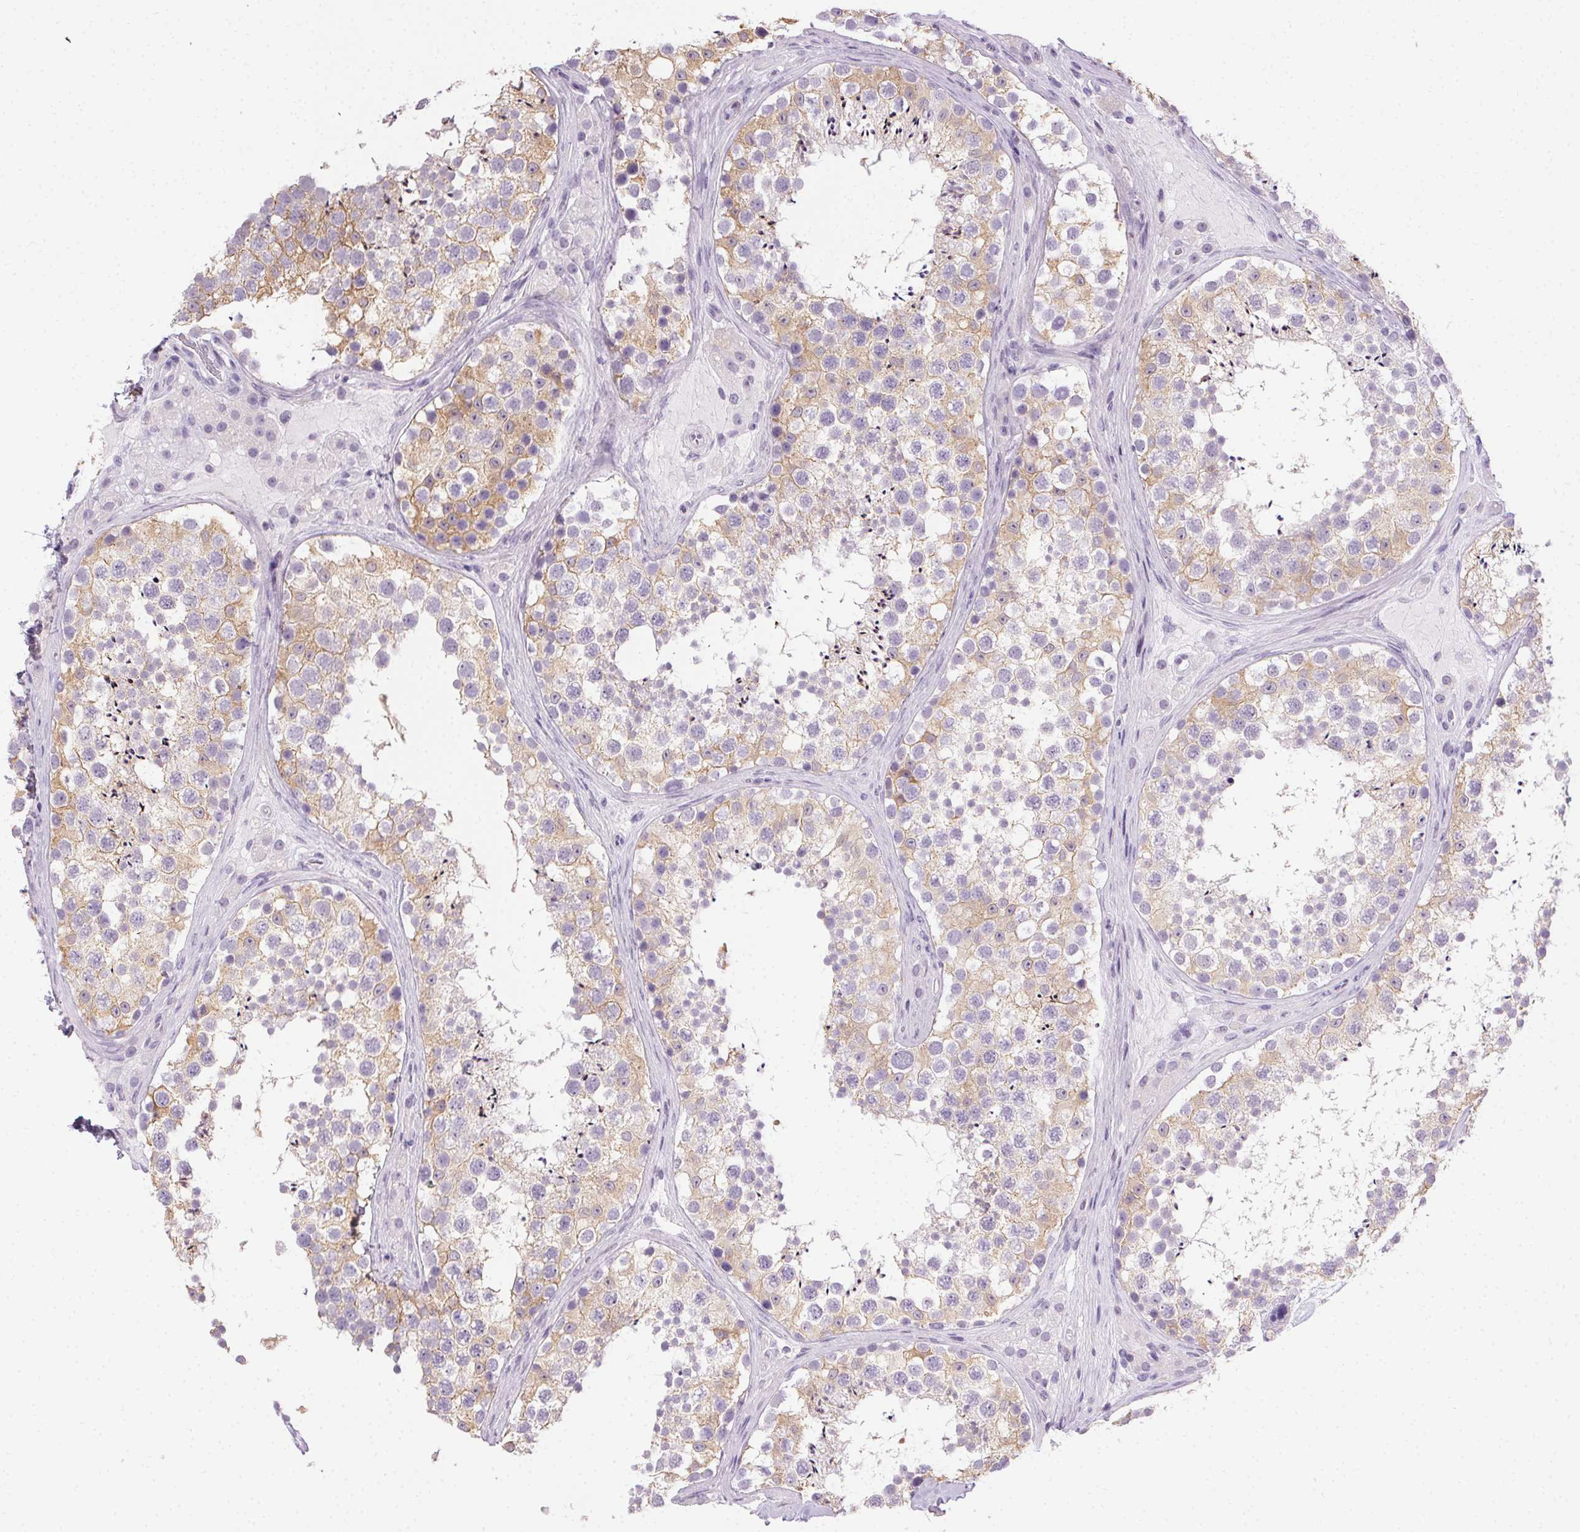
{"staining": {"intensity": "weak", "quantity": ">75%", "location": "cytoplasmic/membranous"}, "tissue": "testis", "cell_type": "Cells in seminiferous ducts", "image_type": "normal", "snomed": [{"axis": "morphology", "description": "Normal tissue, NOS"}, {"axis": "topography", "description": "Testis"}], "caption": "Weak cytoplasmic/membranous expression for a protein is present in approximately >75% of cells in seminiferous ducts of benign testis using immunohistochemistry (IHC).", "gene": "CADPS", "patient": {"sex": "male", "age": 41}}